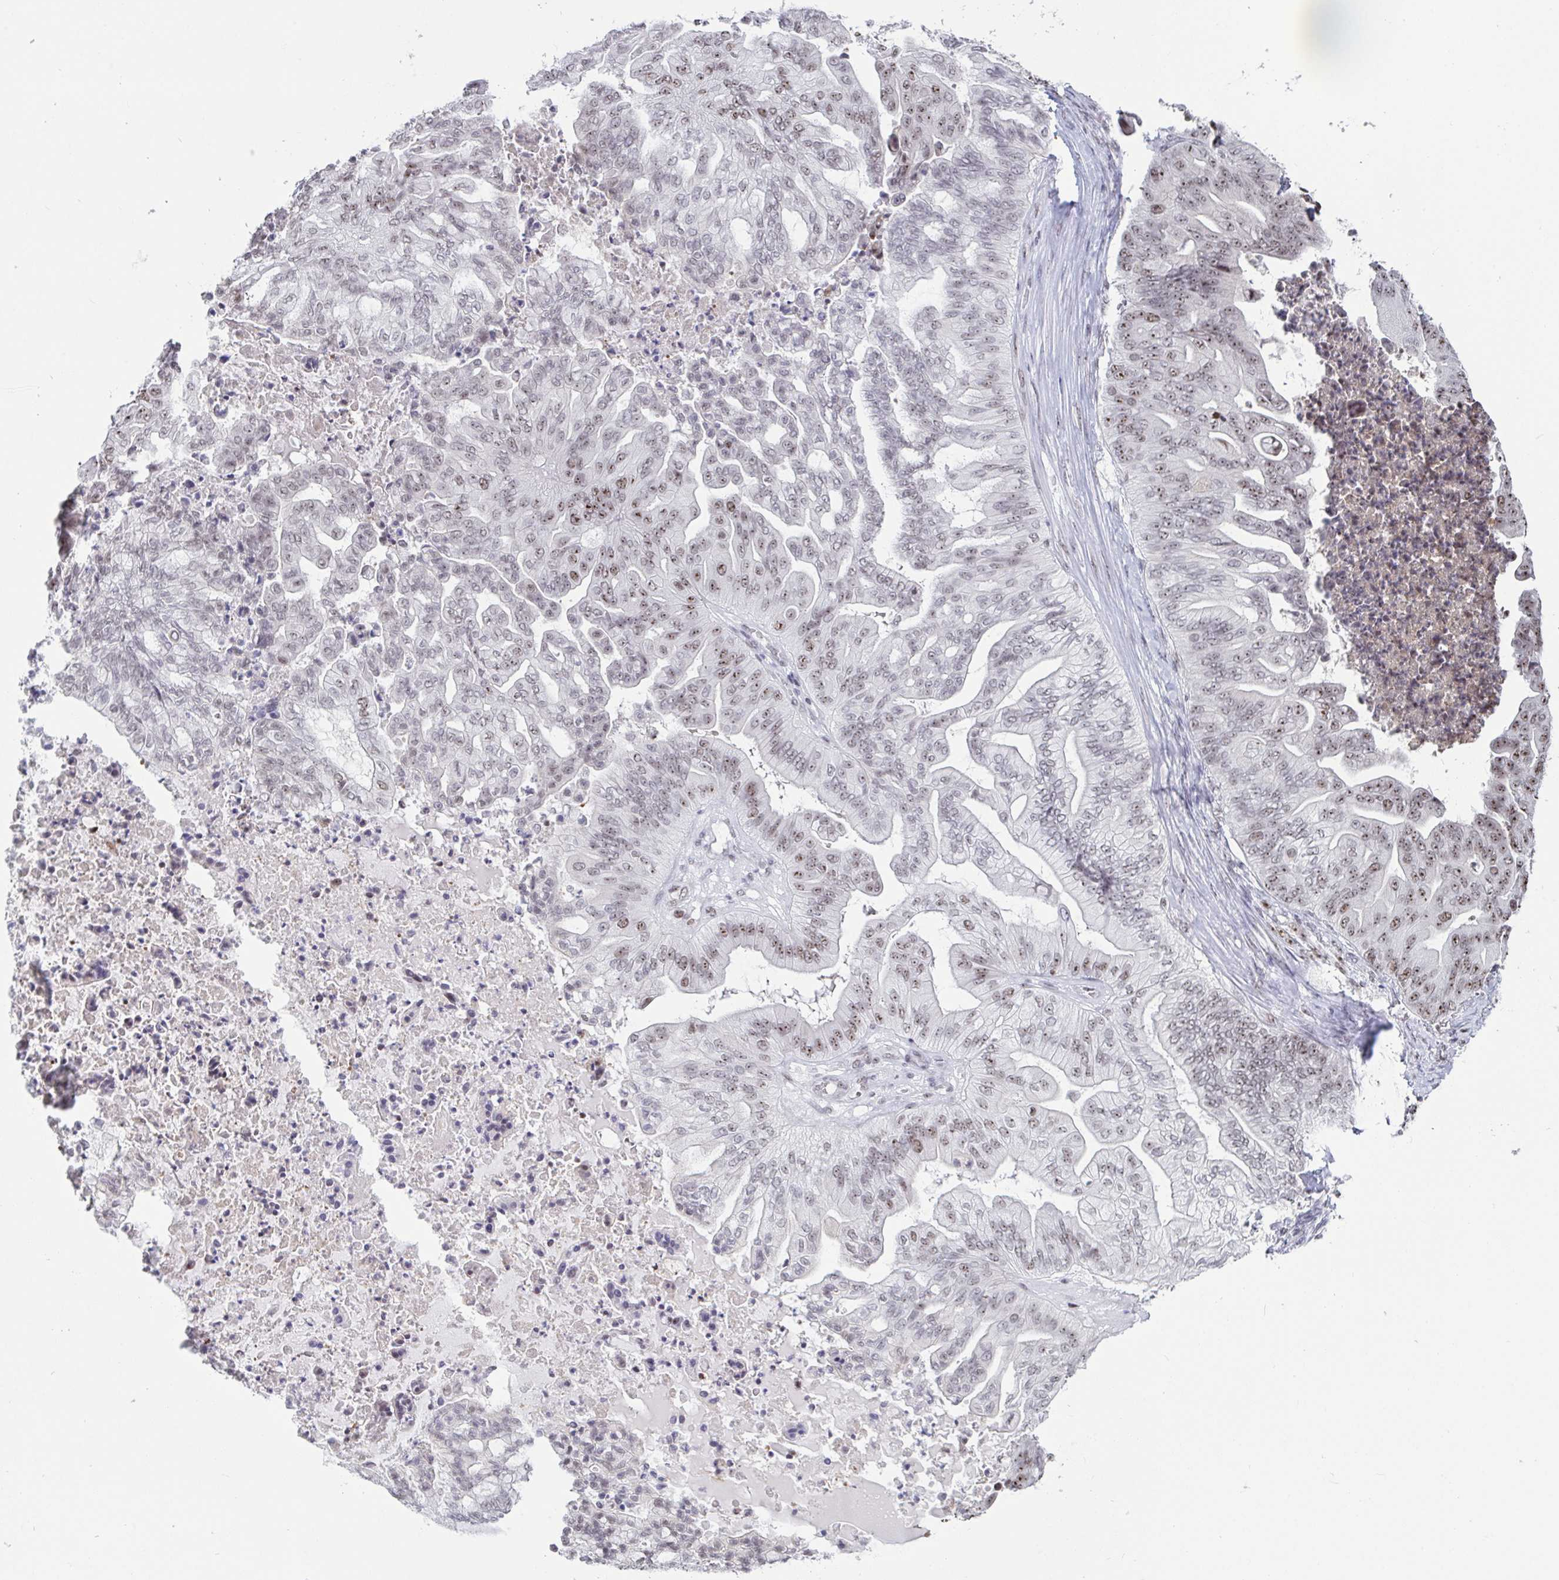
{"staining": {"intensity": "moderate", "quantity": "25%-75%", "location": "nuclear"}, "tissue": "ovarian cancer", "cell_type": "Tumor cells", "image_type": "cancer", "snomed": [{"axis": "morphology", "description": "Cystadenocarcinoma, mucinous, NOS"}, {"axis": "topography", "description": "Ovary"}], "caption": "Tumor cells exhibit medium levels of moderate nuclear expression in approximately 25%-75% of cells in ovarian mucinous cystadenocarcinoma.", "gene": "SUPT16H", "patient": {"sex": "female", "age": 67}}